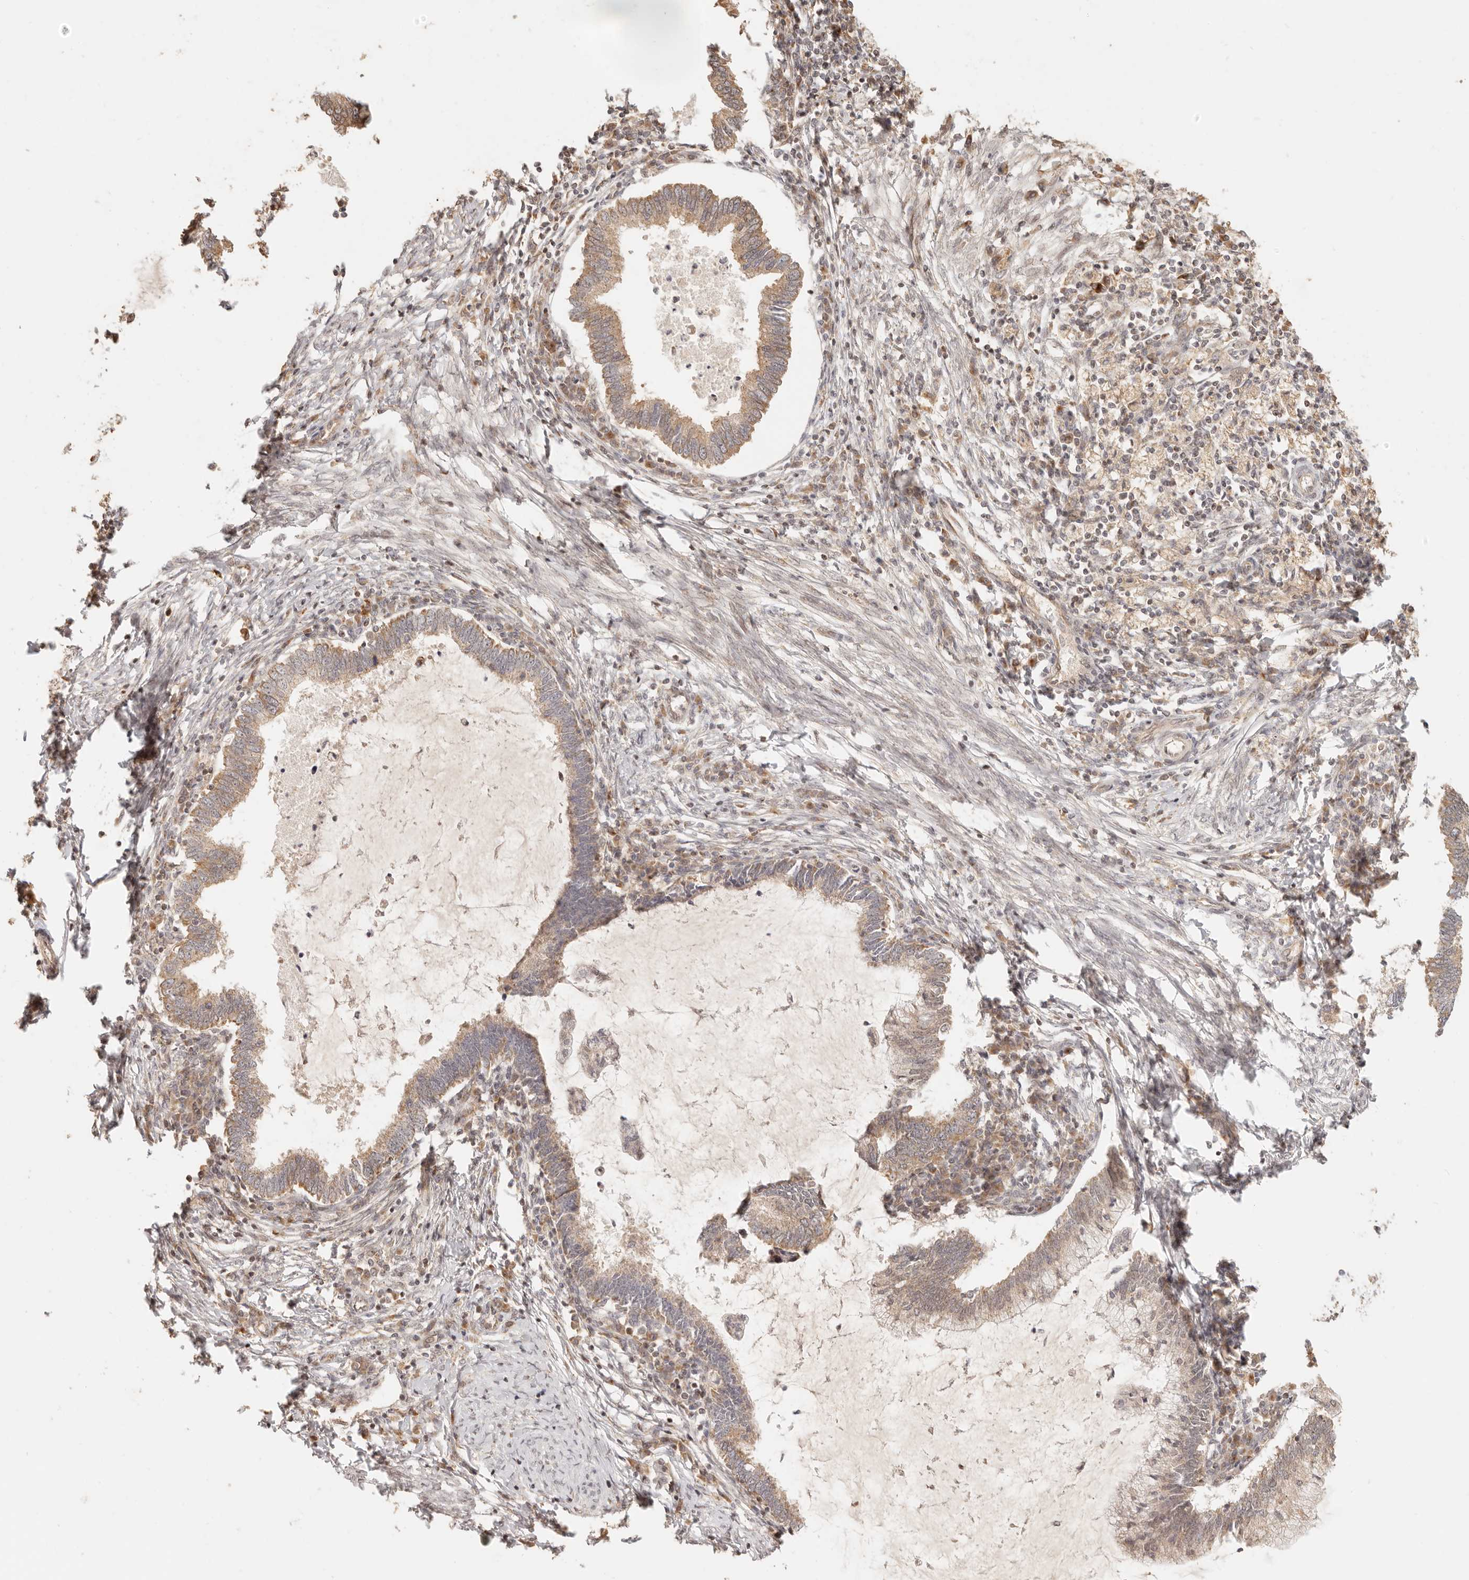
{"staining": {"intensity": "moderate", "quantity": ">75%", "location": "cytoplasmic/membranous"}, "tissue": "cervical cancer", "cell_type": "Tumor cells", "image_type": "cancer", "snomed": [{"axis": "morphology", "description": "Adenocarcinoma, NOS"}, {"axis": "topography", "description": "Cervix"}], "caption": "Brown immunohistochemical staining in human adenocarcinoma (cervical) reveals moderate cytoplasmic/membranous staining in approximately >75% of tumor cells. (Brightfield microscopy of DAB IHC at high magnification).", "gene": "TIMM17A", "patient": {"sex": "female", "age": 36}}